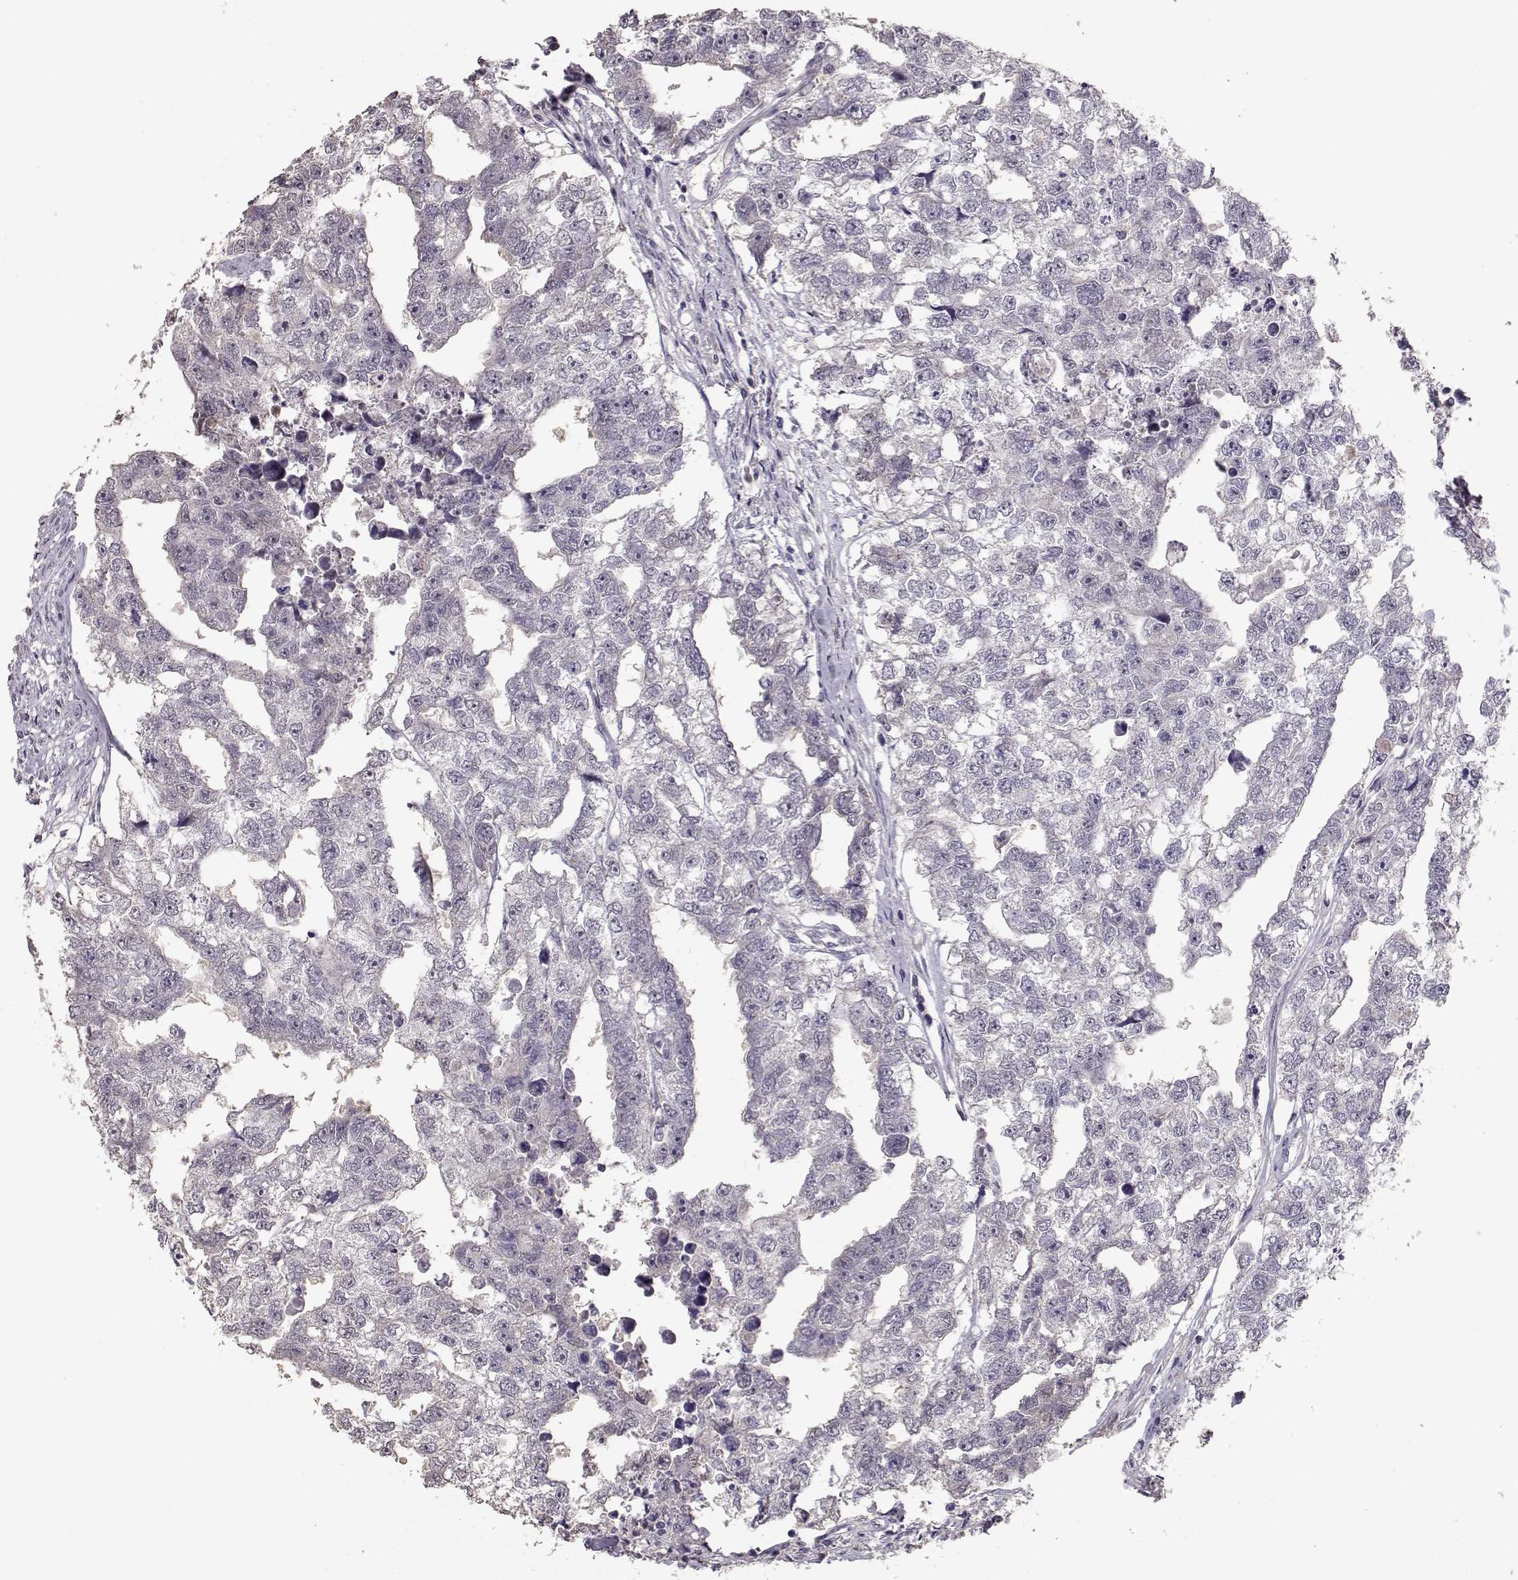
{"staining": {"intensity": "negative", "quantity": "none", "location": "none"}, "tissue": "testis cancer", "cell_type": "Tumor cells", "image_type": "cancer", "snomed": [{"axis": "morphology", "description": "Carcinoma, Embryonal, NOS"}, {"axis": "morphology", "description": "Teratoma, malignant, NOS"}, {"axis": "topography", "description": "Testis"}], "caption": "Testis embryonal carcinoma stained for a protein using IHC exhibits no expression tumor cells.", "gene": "PMCH", "patient": {"sex": "male", "age": 44}}